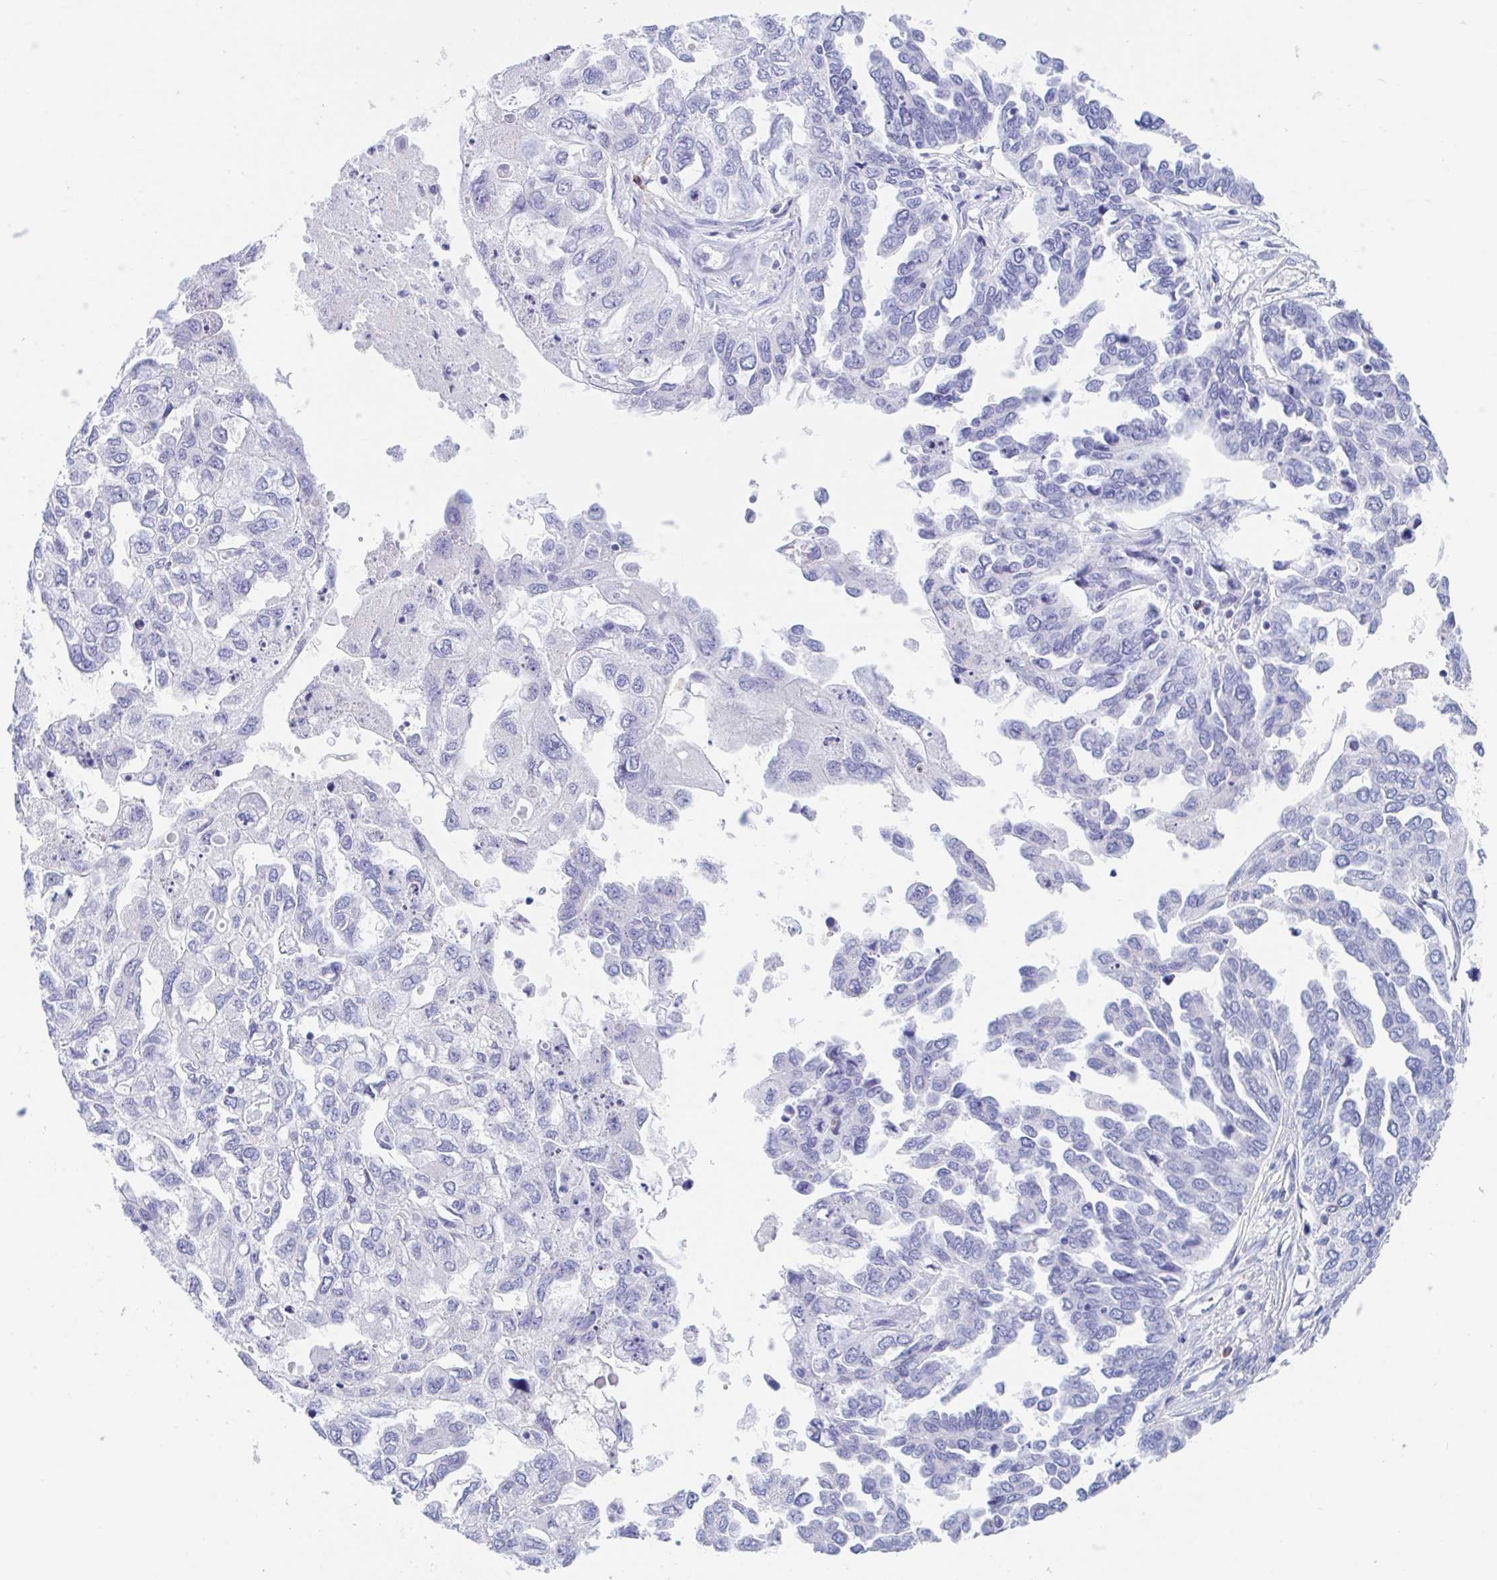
{"staining": {"intensity": "negative", "quantity": "none", "location": "none"}, "tissue": "ovarian cancer", "cell_type": "Tumor cells", "image_type": "cancer", "snomed": [{"axis": "morphology", "description": "Cystadenocarcinoma, serous, NOS"}, {"axis": "topography", "description": "Ovary"}], "caption": "This is an IHC photomicrograph of ovarian serous cystadenocarcinoma. There is no expression in tumor cells.", "gene": "ANKRD9", "patient": {"sex": "female", "age": 53}}